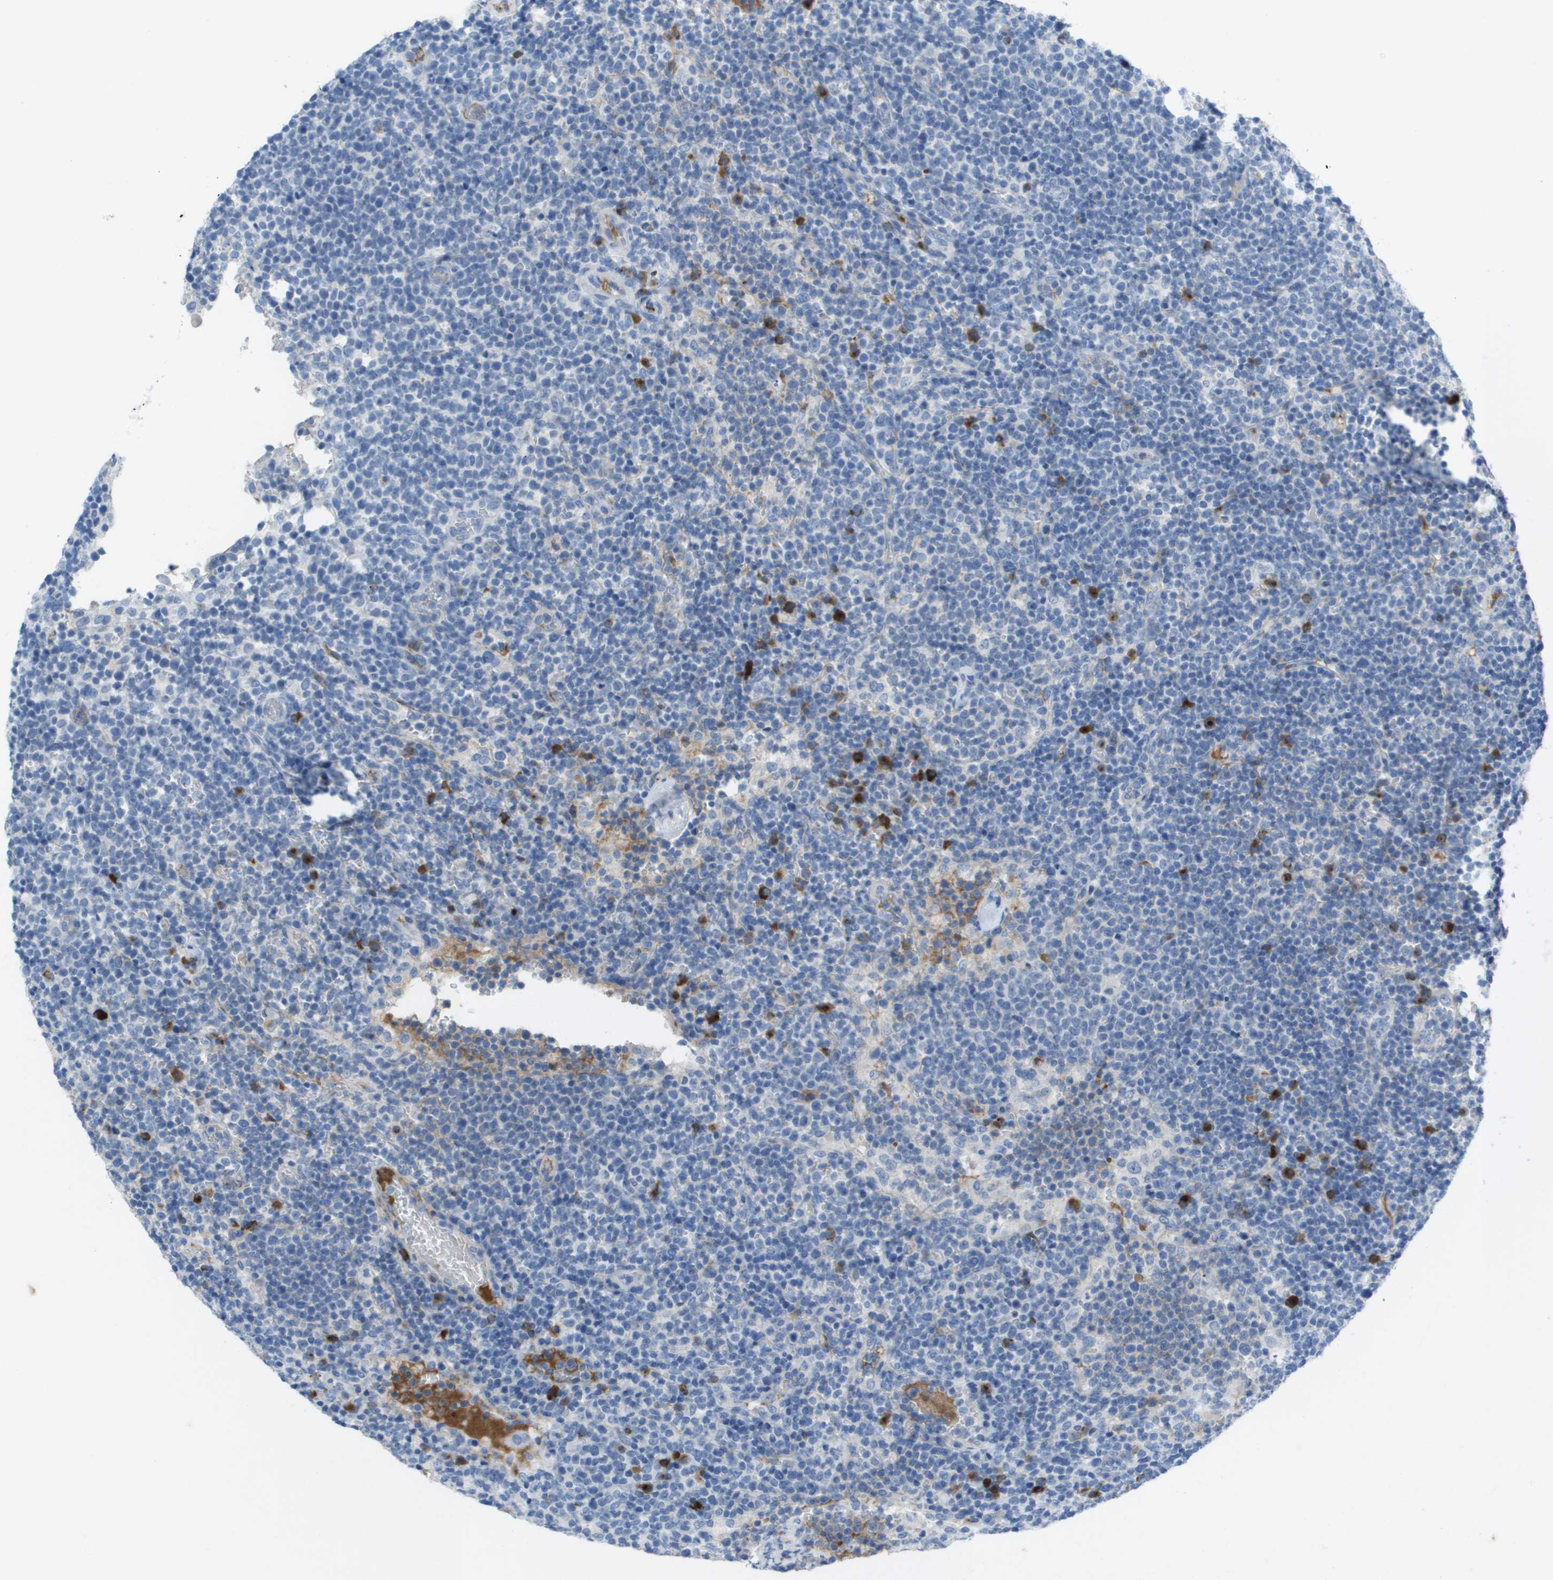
{"staining": {"intensity": "strong", "quantity": "<25%", "location": "cytoplasmic/membranous"}, "tissue": "lymphoma", "cell_type": "Tumor cells", "image_type": "cancer", "snomed": [{"axis": "morphology", "description": "Malignant lymphoma, non-Hodgkin's type, High grade"}, {"axis": "topography", "description": "Lymph node"}], "caption": "Lymphoma stained with immunohistochemistry shows strong cytoplasmic/membranous expression in about <25% of tumor cells.", "gene": "GPR18", "patient": {"sex": "male", "age": 61}}